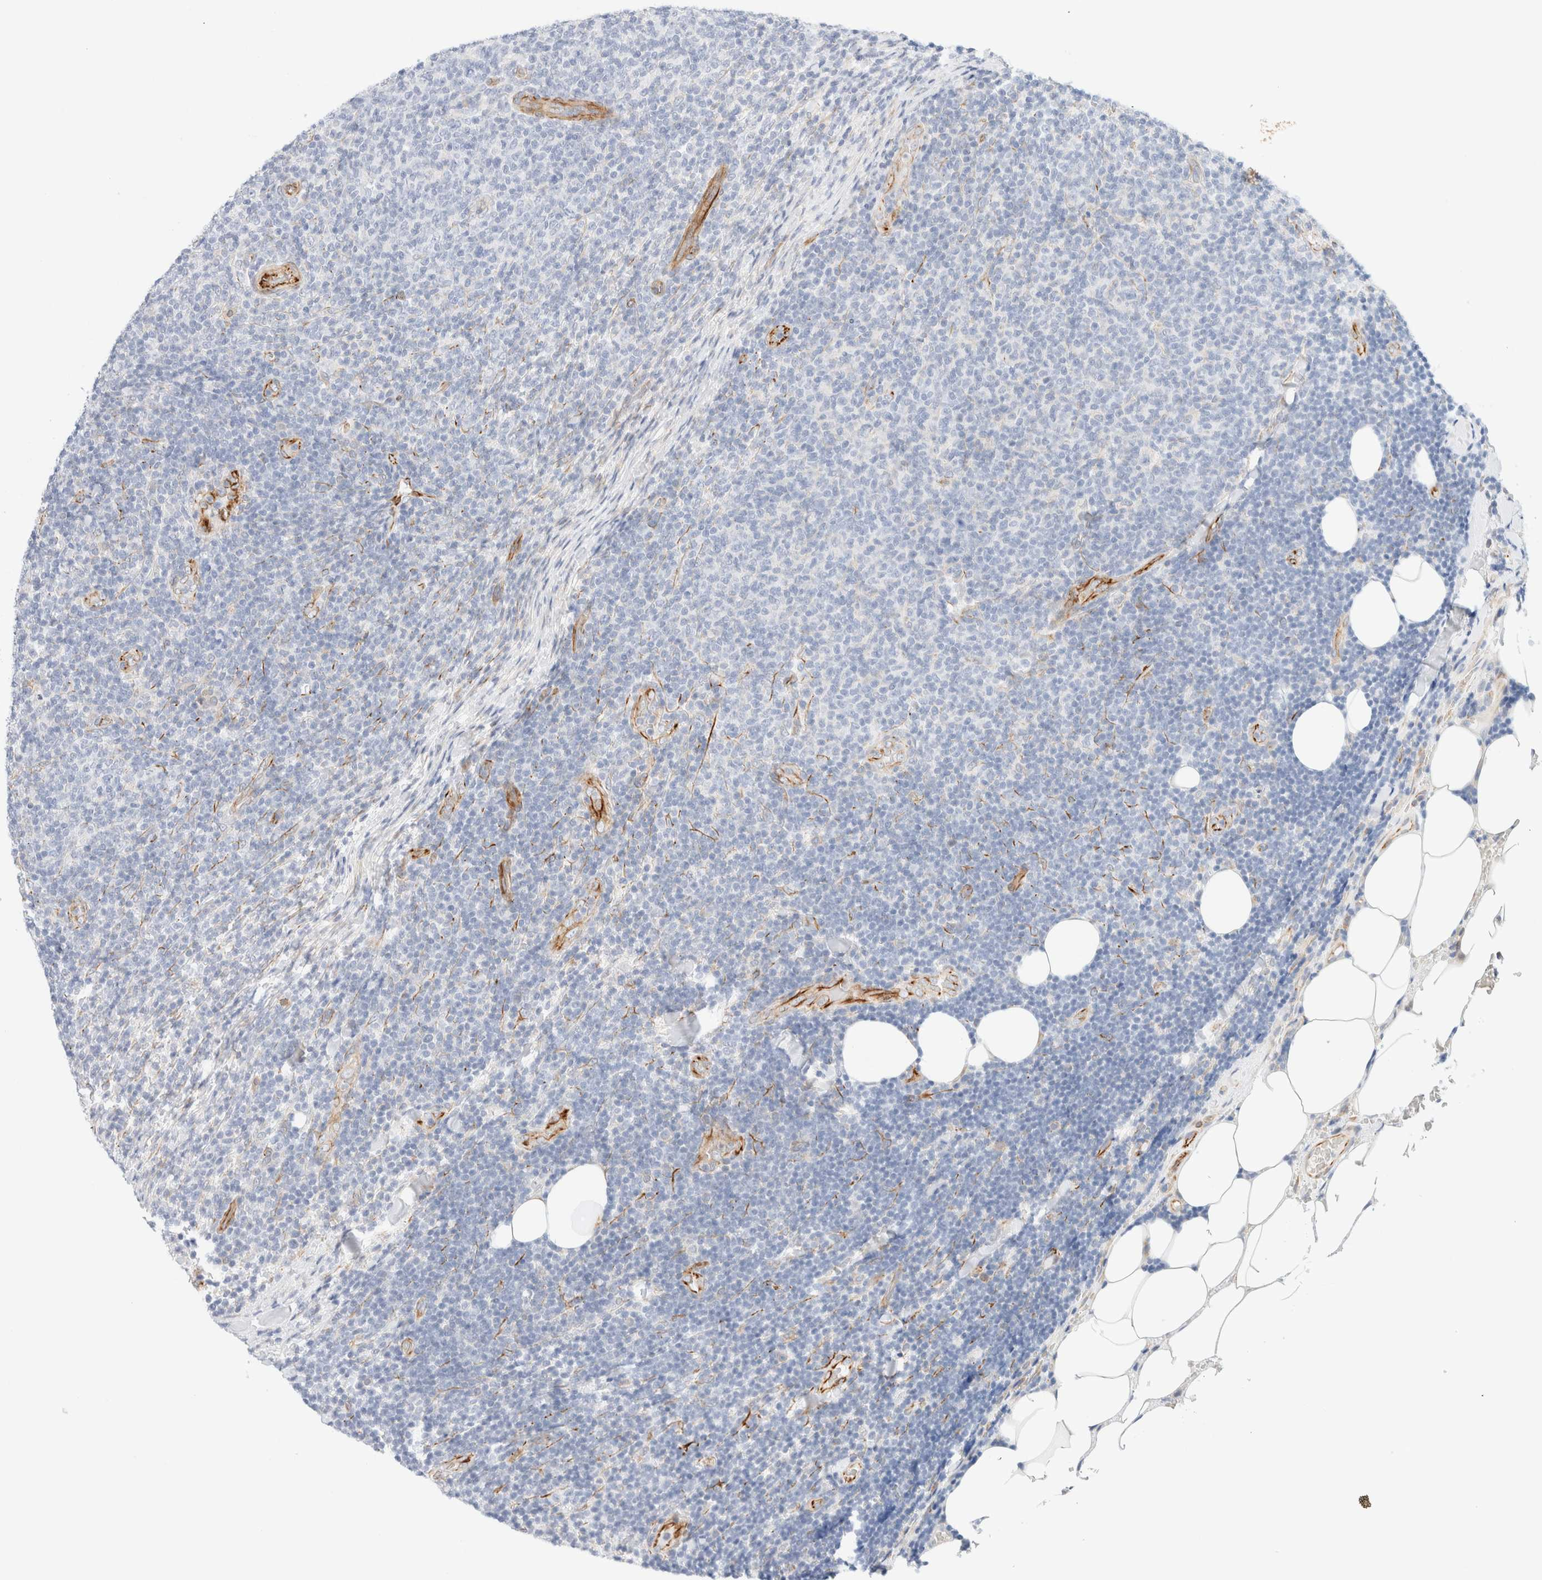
{"staining": {"intensity": "negative", "quantity": "none", "location": "none"}, "tissue": "lymphoma", "cell_type": "Tumor cells", "image_type": "cancer", "snomed": [{"axis": "morphology", "description": "Malignant lymphoma, non-Hodgkin's type, Low grade"}, {"axis": "topography", "description": "Lymph node"}], "caption": "High power microscopy image of an immunohistochemistry photomicrograph of lymphoma, revealing no significant staining in tumor cells.", "gene": "SLC25A48", "patient": {"sex": "male", "age": 66}}